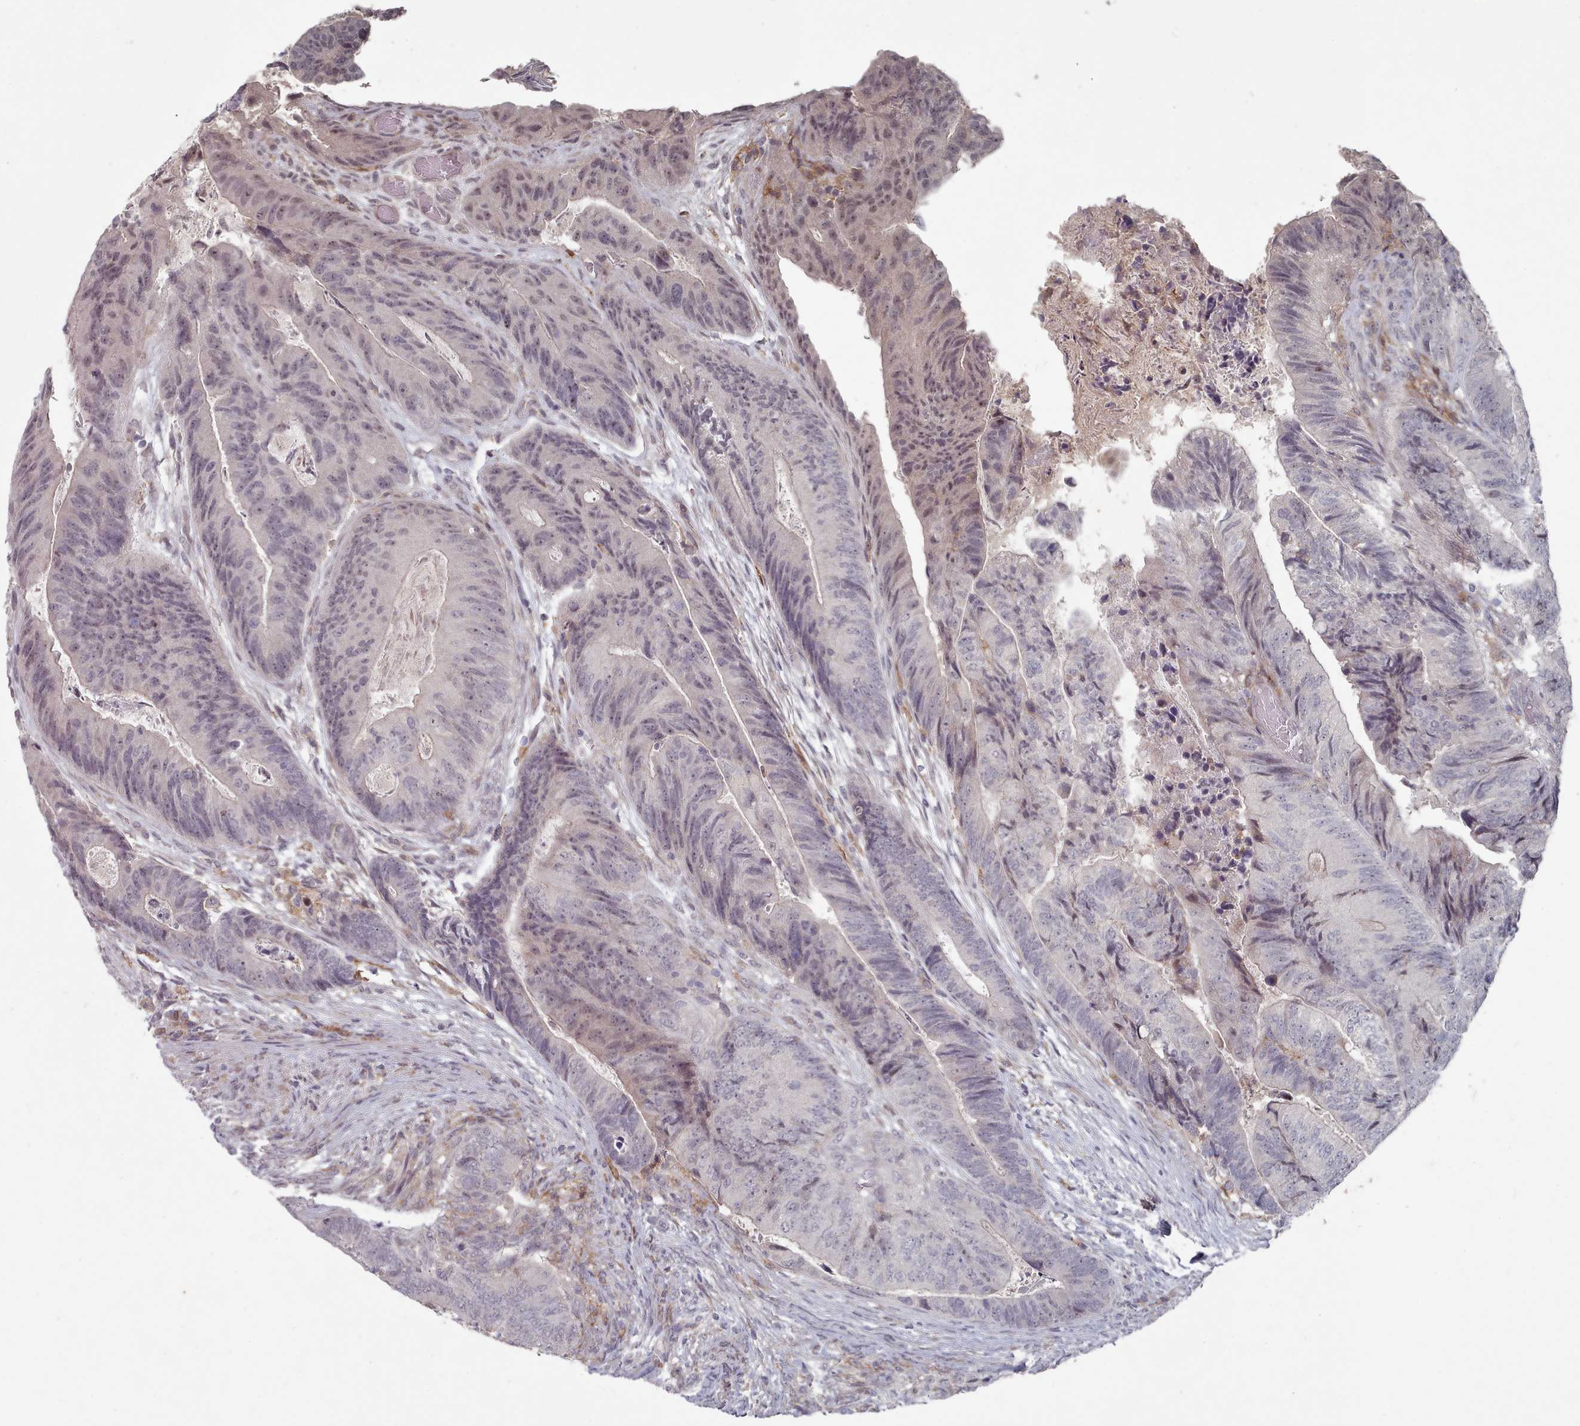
{"staining": {"intensity": "negative", "quantity": "none", "location": "none"}, "tissue": "colorectal cancer", "cell_type": "Tumor cells", "image_type": "cancer", "snomed": [{"axis": "morphology", "description": "Adenocarcinoma, NOS"}, {"axis": "topography", "description": "Colon"}], "caption": "A micrograph of colorectal cancer stained for a protein demonstrates no brown staining in tumor cells.", "gene": "COL8A2", "patient": {"sex": "female", "age": 67}}